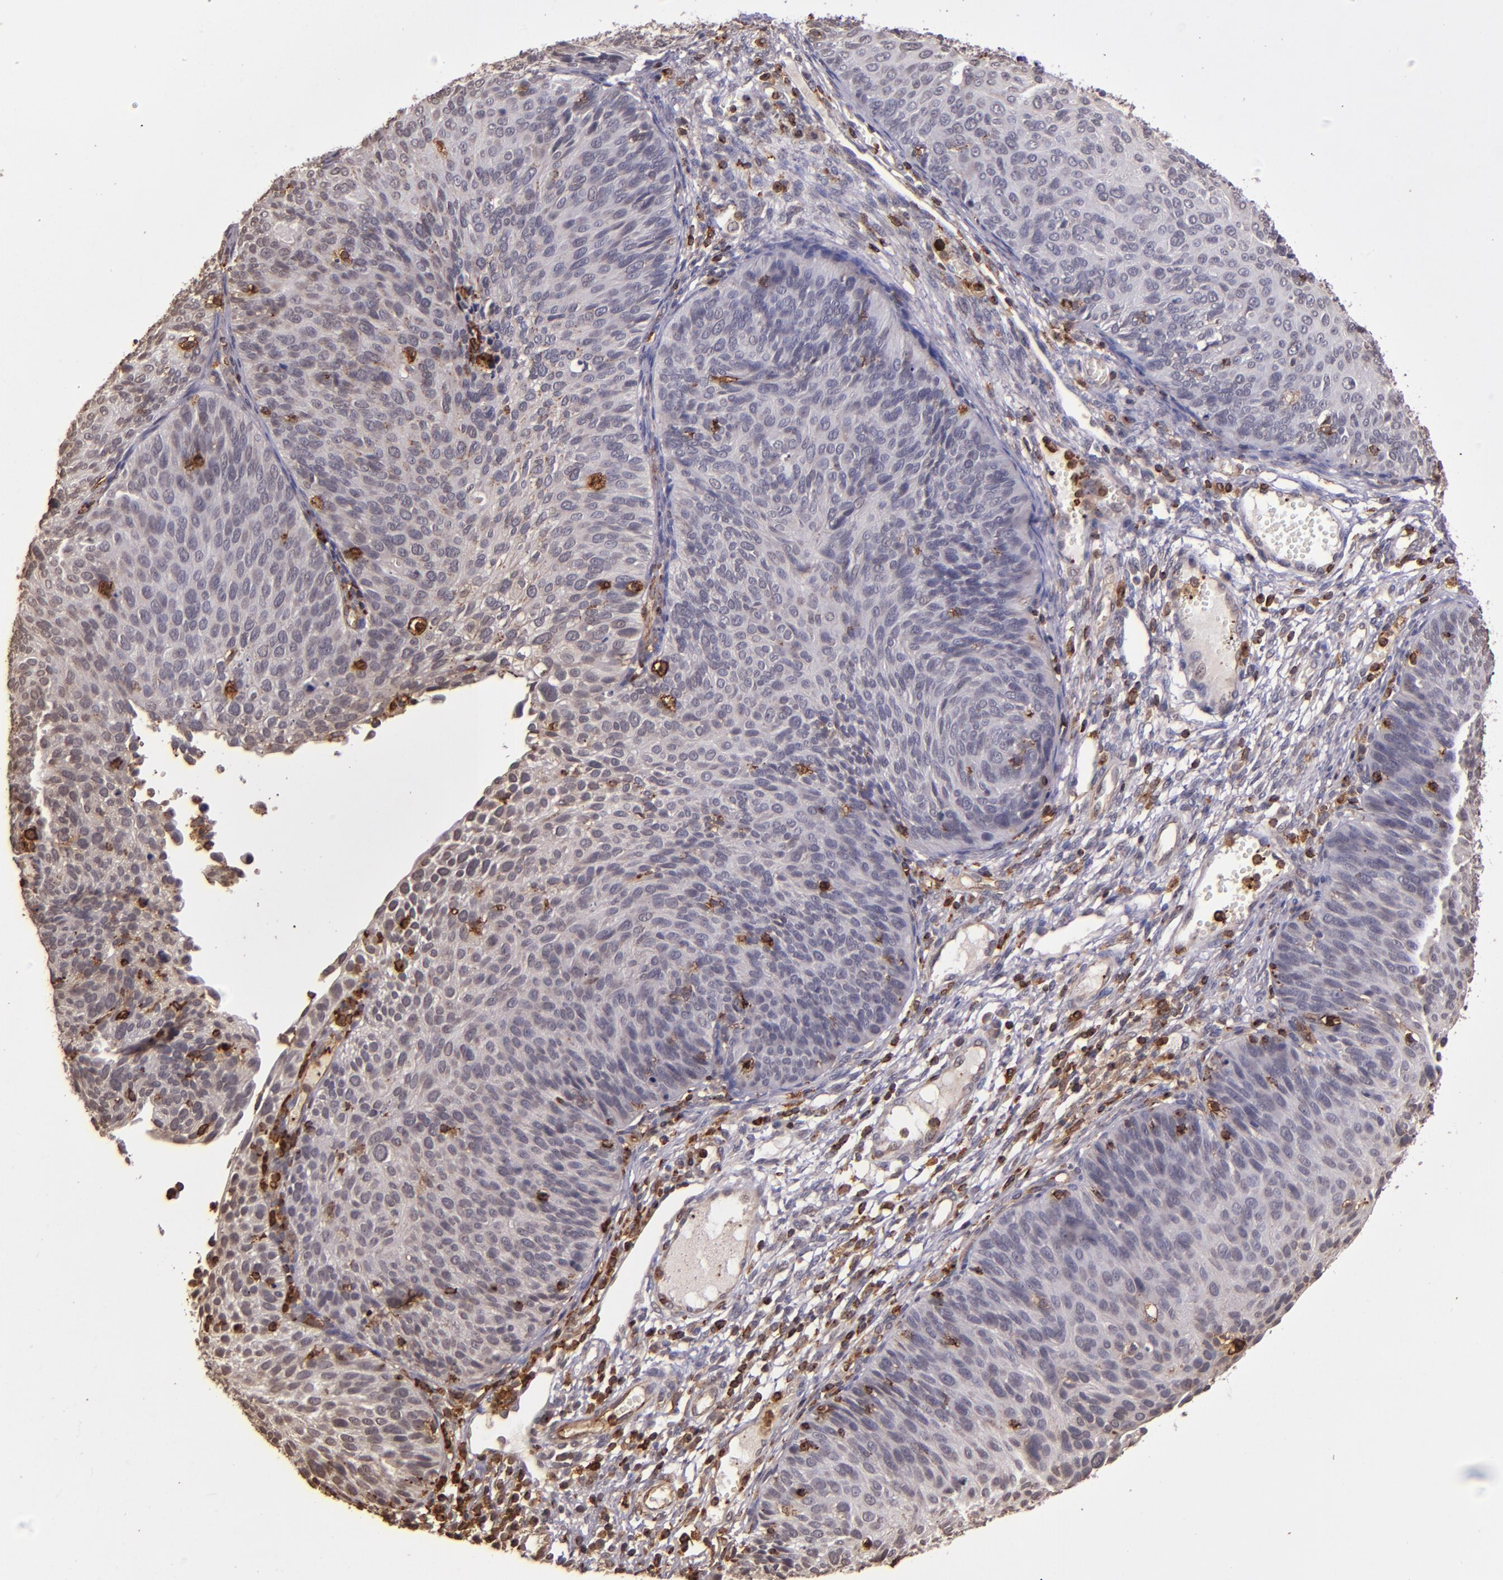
{"staining": {"intensity": "negative", "quantity": "none", "location": "none"}, "tissue": "cervical cancer", "cell_type": "Tumor cells", "image_type": "cancer", "snomed": [{"axis": "morphology", "description": "Squamous cell carcinoma, NOS"}, {"axis": "topography", "description": "Cervix"}], "caption": "Squamous cell carcinoma (cervical) stained for a protein using IHC reveals no expression tumor cells.", "gene": "SLC2A3", "patient": {"sex": "female", "age": 36}}